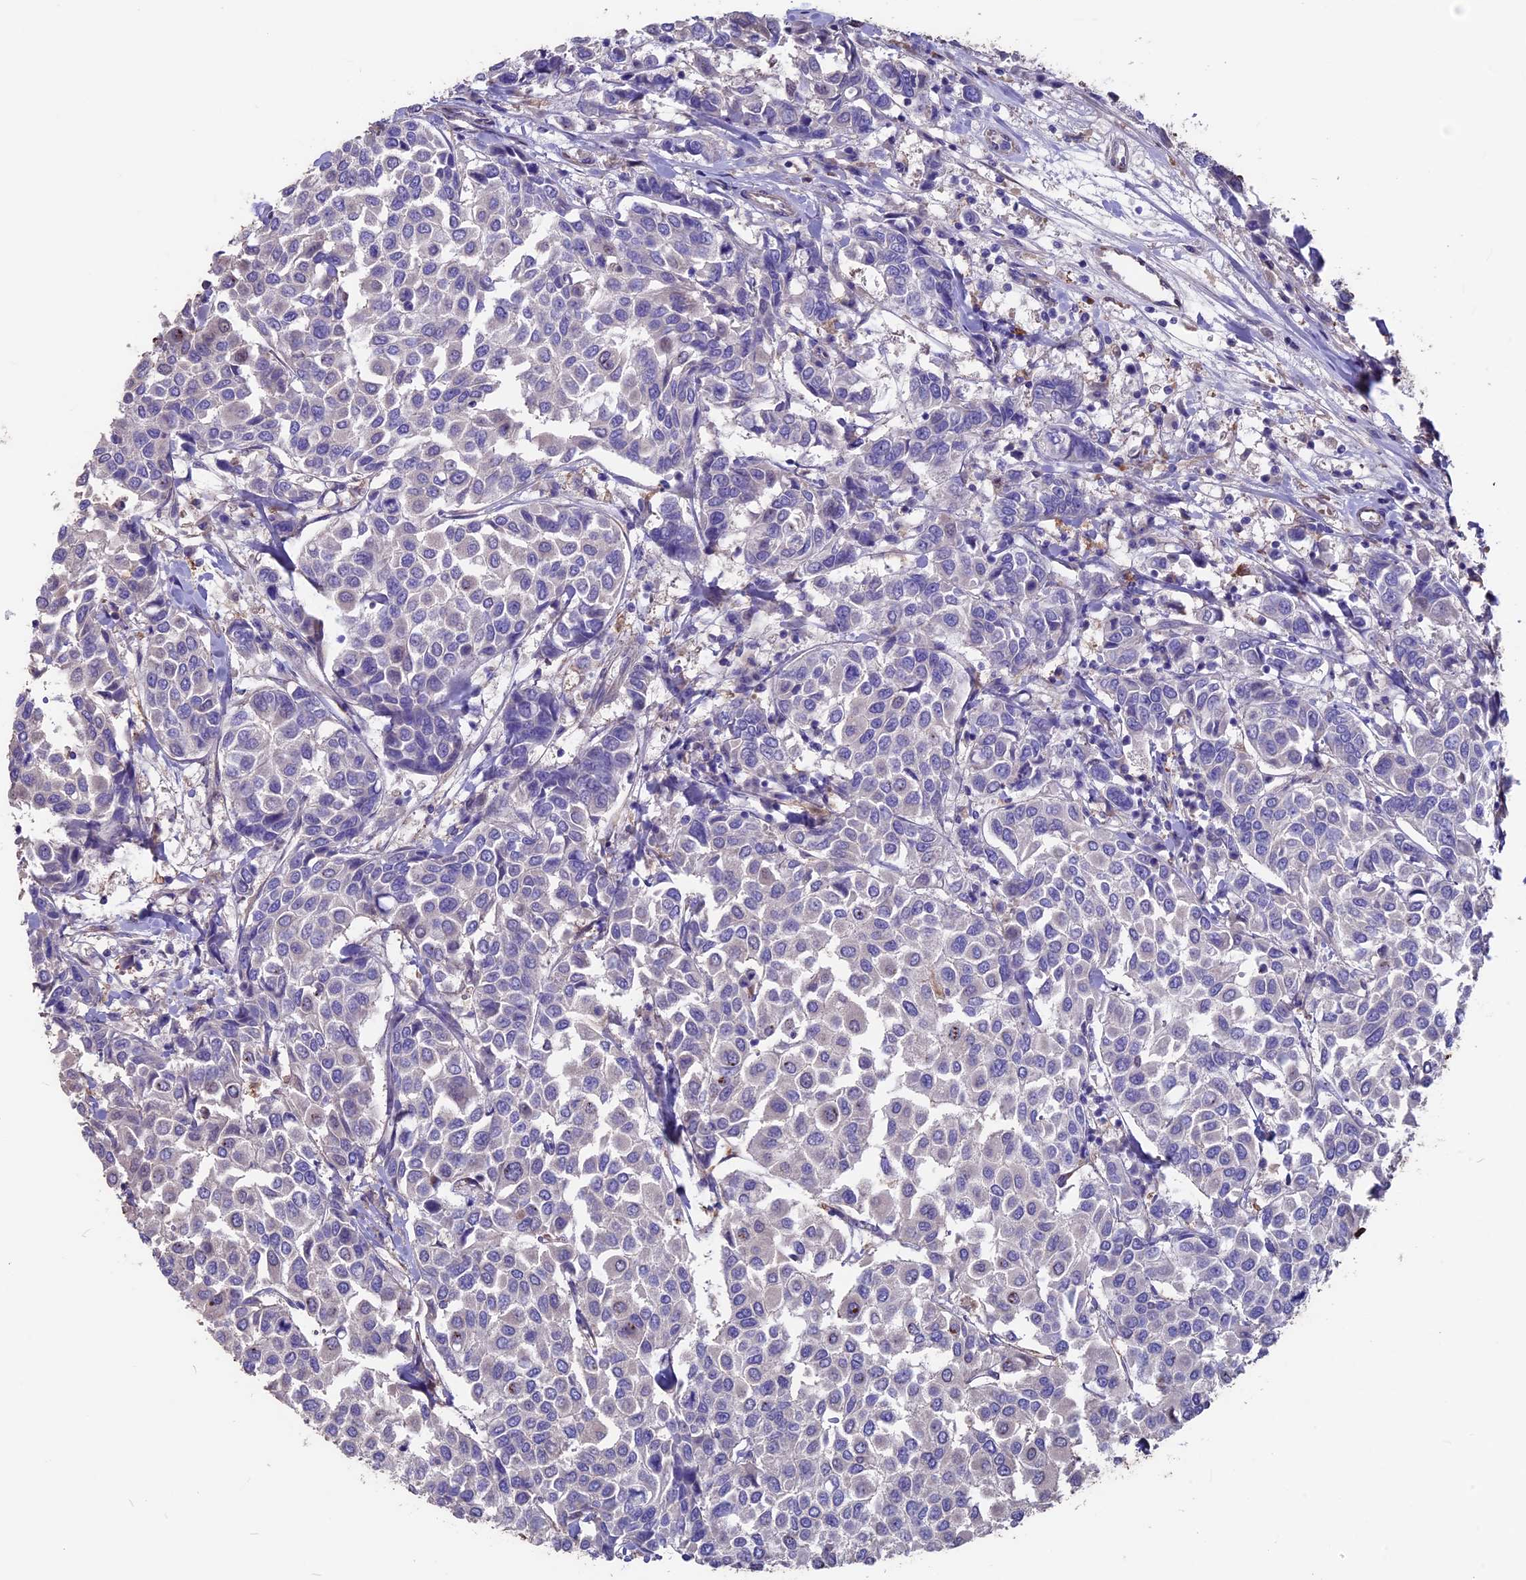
{"staining": {"intensity": "negative", "quantity": "none", "location": "none"}, "tissue": "breast cancer", "cell_type": "Tumor cells", "image_type": "cancer", "snomed": [{"axis": "morphology", "description": "Duct carcinoma"}, {"axis": "topography", "description": "Breast"}], "caption": "Immunohistochemistry (IHC) micrograph of human breast cancer stained for a protein (brown), which reveals no expression in tumor cells.", "gene": "SEH1L", "patient": {"sex": "female", "age": 55}}